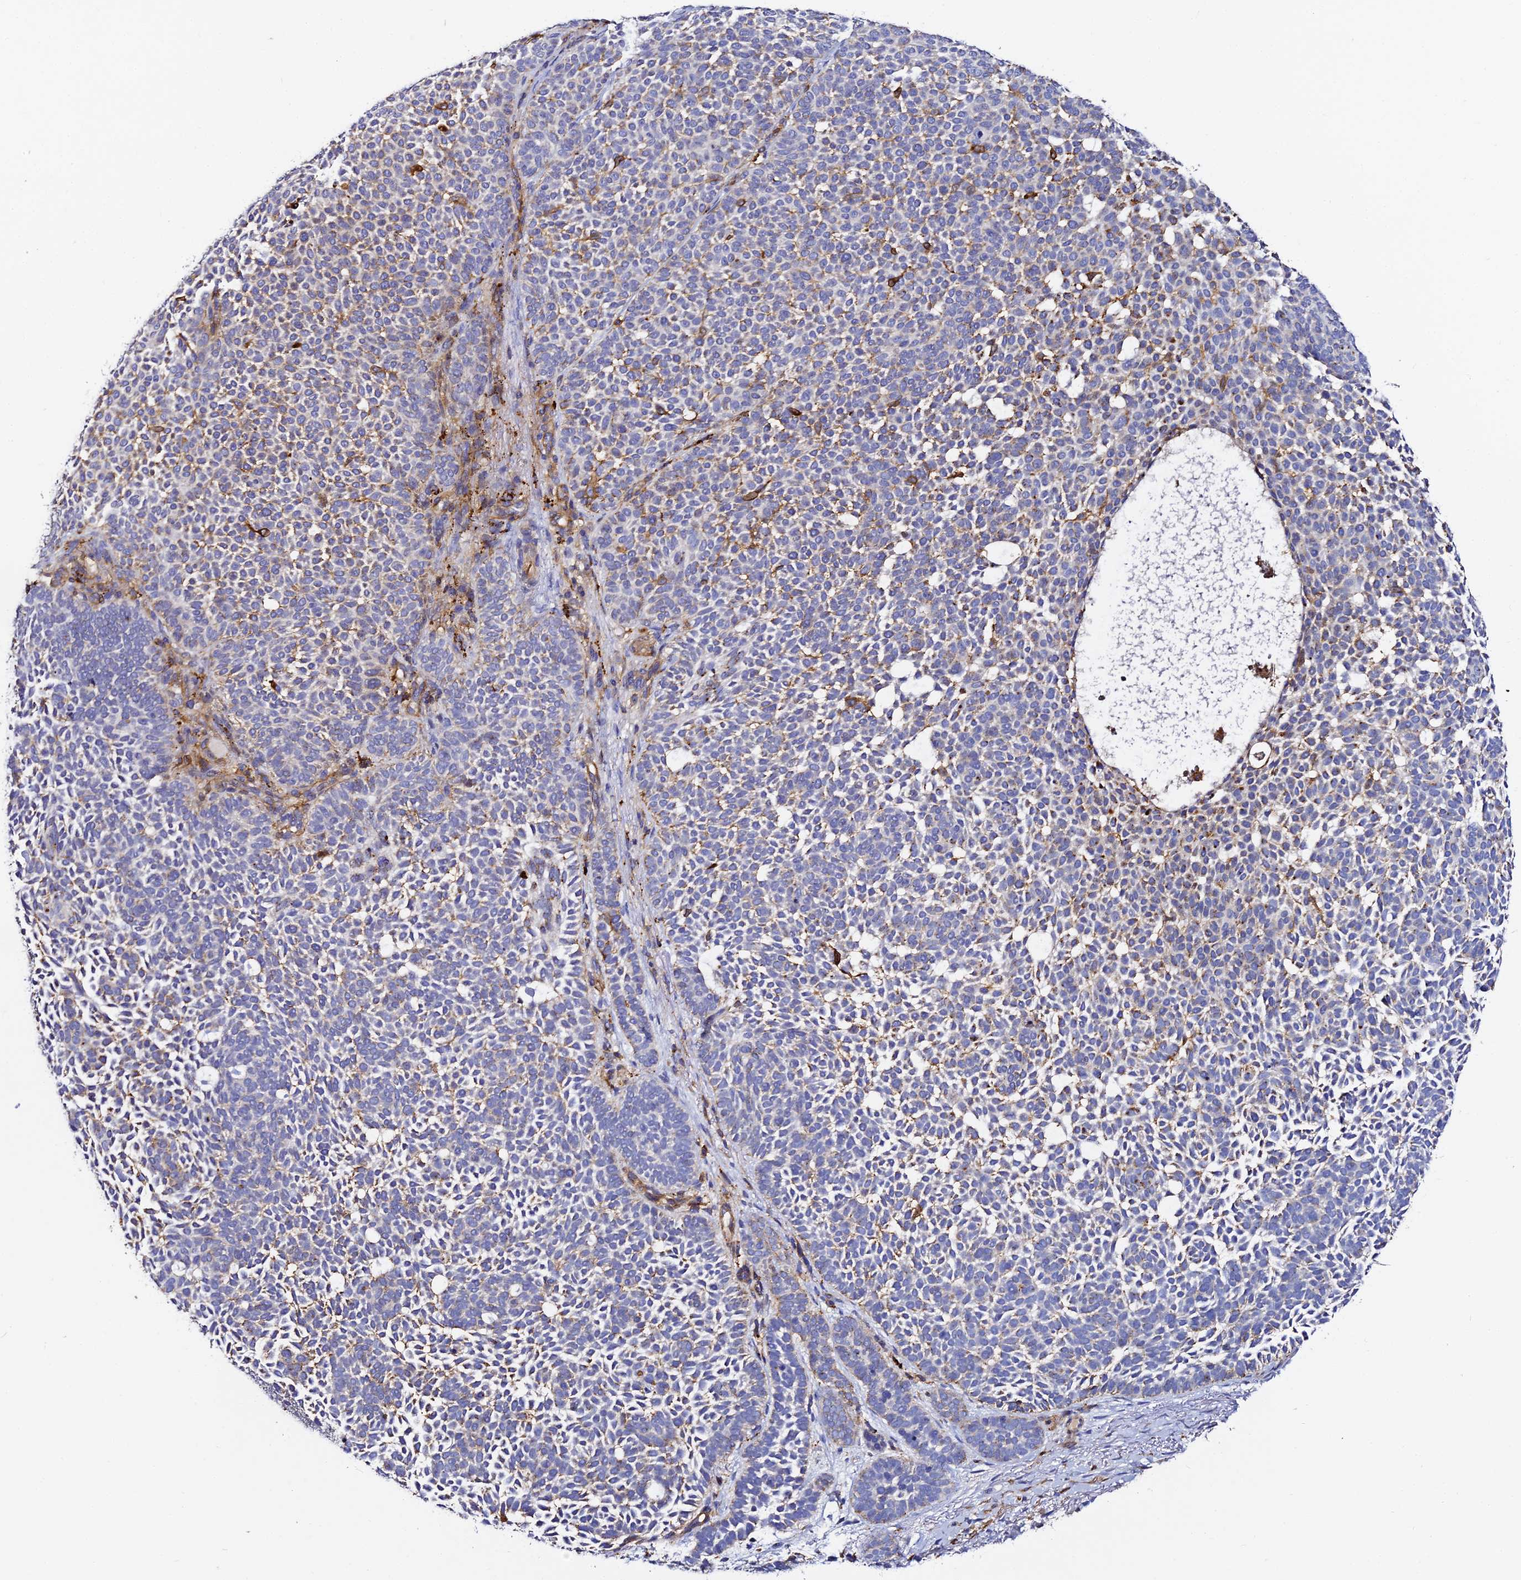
{"staining": {"intensity": "weak", "quantity": "<25%", "location": "cytoplasmic/membranous"}, "tissue": "skin cancer", "cell_type": "Tumor cells", "image_type": "cancer", "snomed": [{"axis": "morphology", "description": "Basal cell carcinoma"}, {"axis": "topography", "description": "Skin"}], "caption": "Tumor cells show no significant protein staining in skin cancer (basal cell carcinoma).", "gene": "TRPV2", "patient": {"sex": "female", "age": 77}}